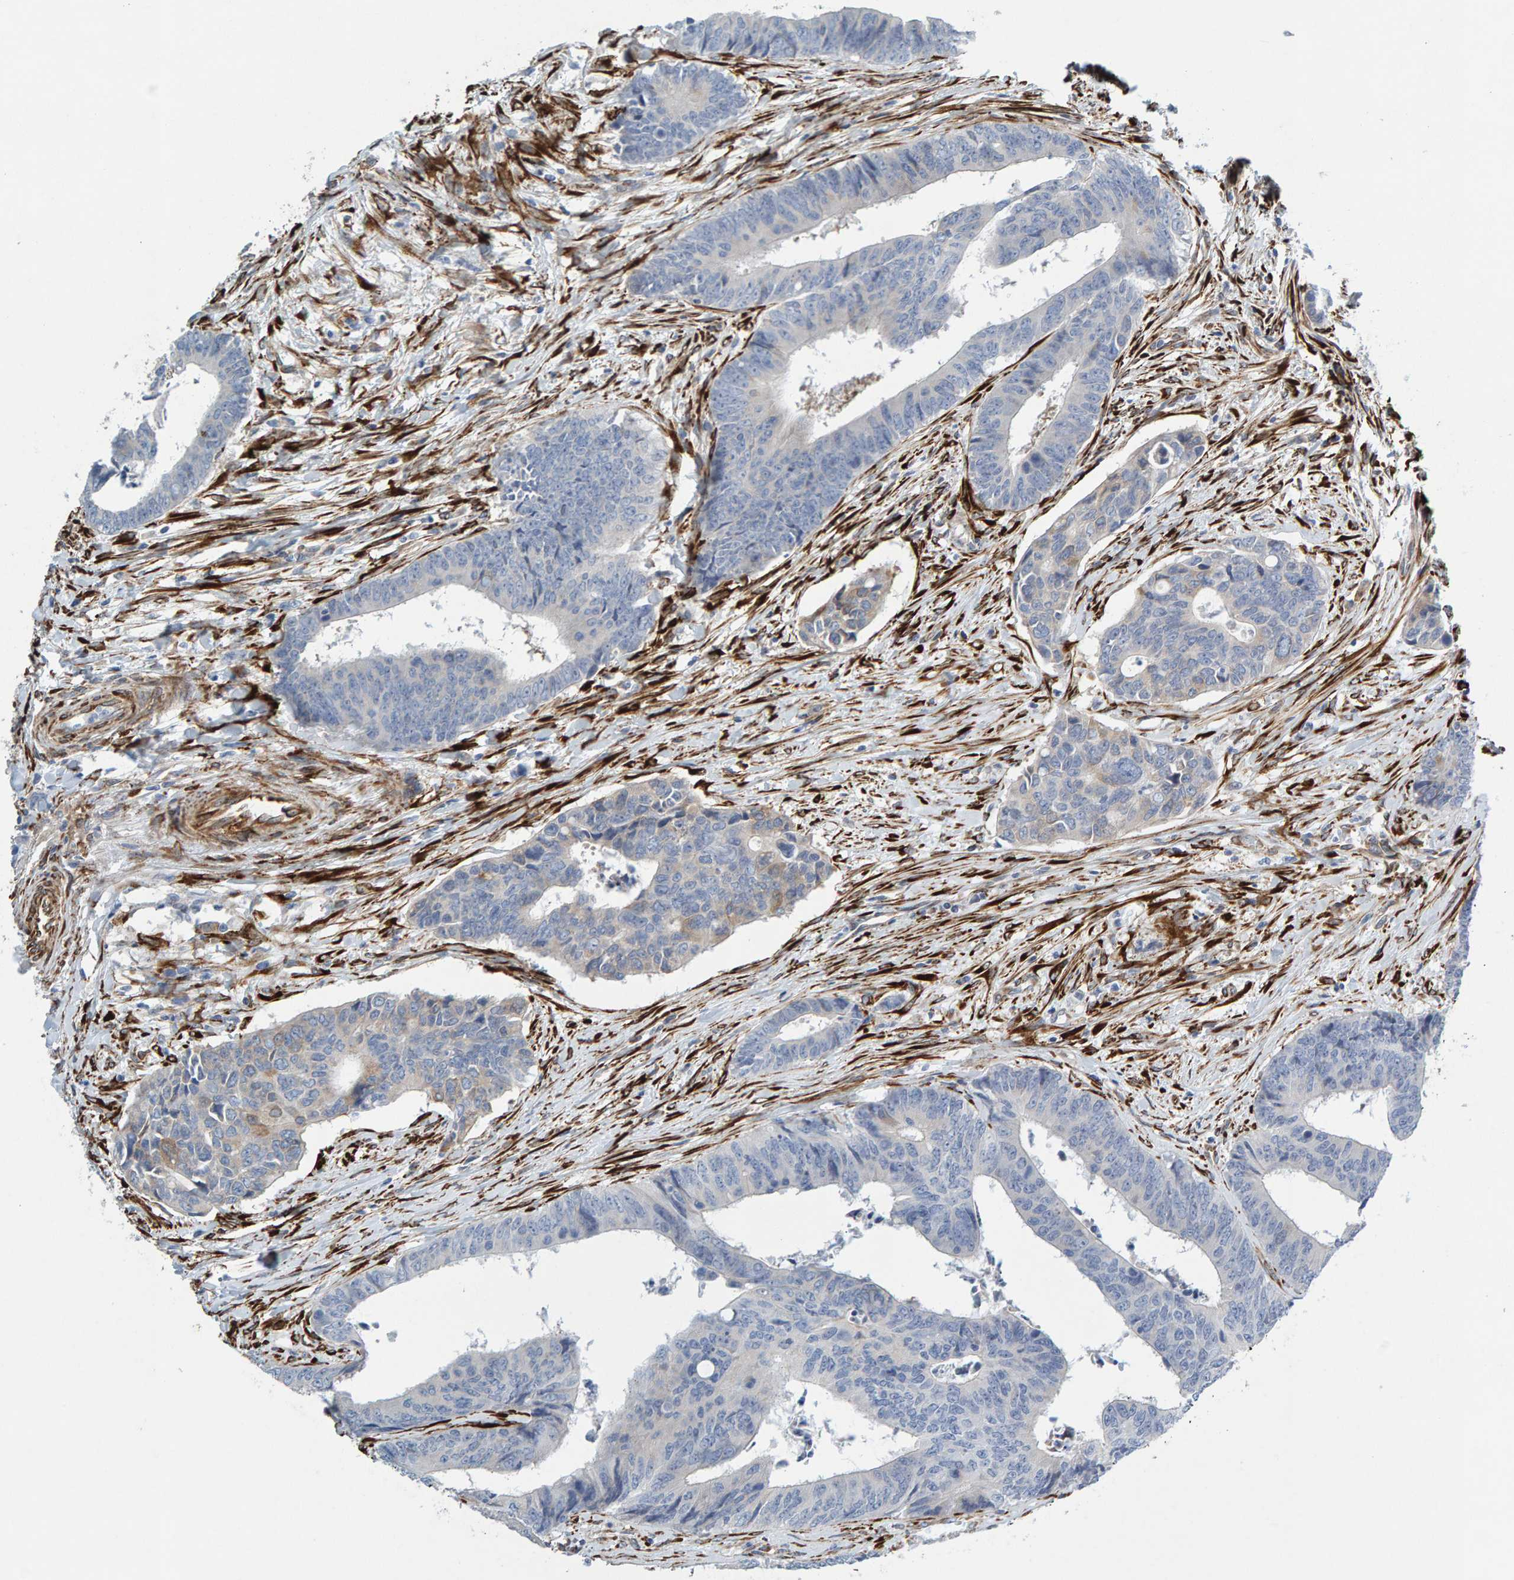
{"staining": {"intensity": "negative", "quantity": "none", "location": "none"}, "tissue": "colorectal cancer", "cell_type": "Tumor cells", "image_type": "cancer", "snomed": [{"axis": "morphology", "description": "Adenocarcinoma, NOS"}, {"axis": "topography", "description": "Rectum"}], "caption": "Tumor cells are negative for brown protein staining in adenocarcinoma (colorectal).", "gene": "MMP16", "patient": {"sex": "male", "age": 84}}